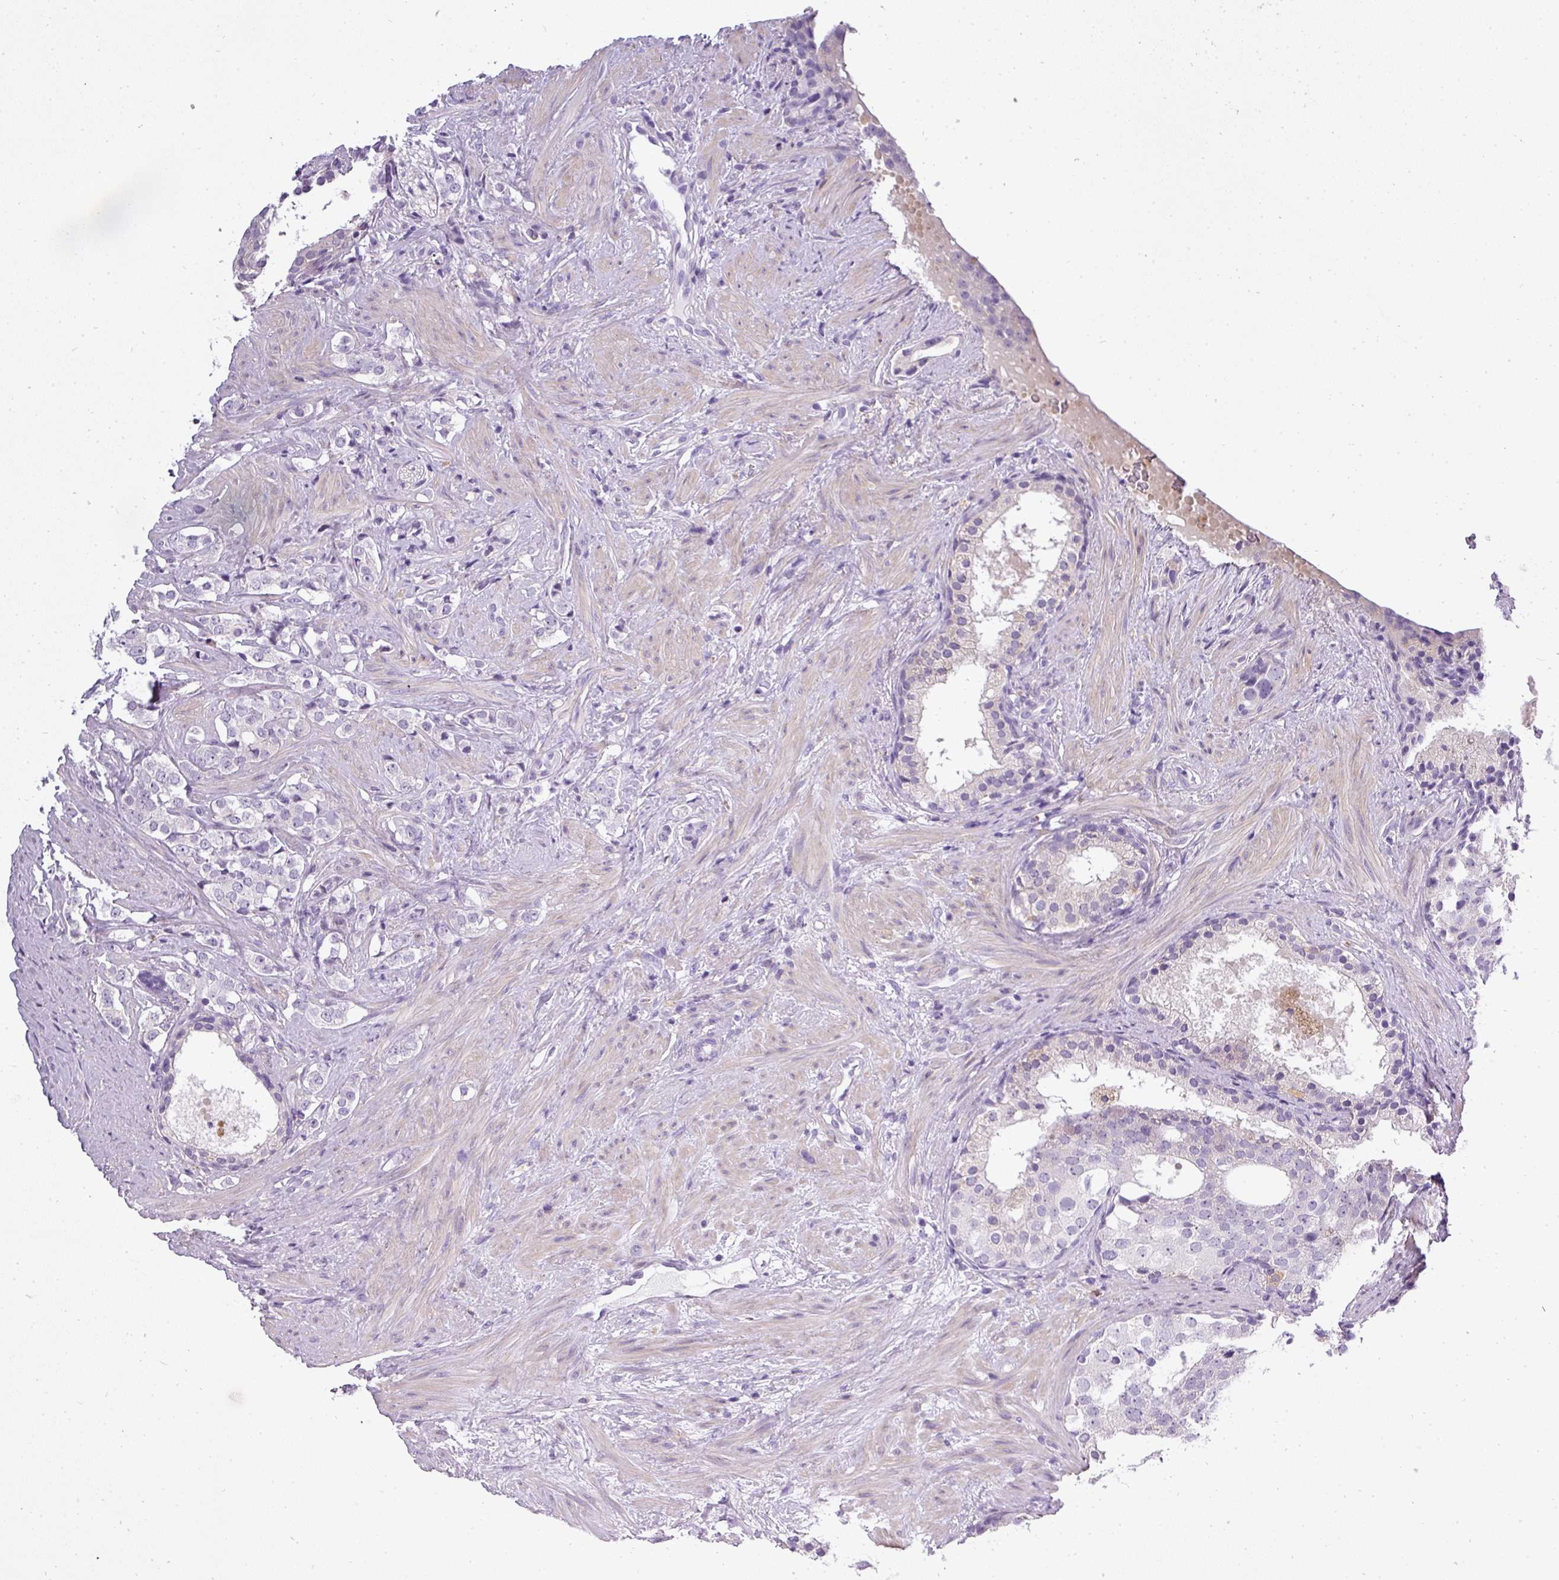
{"staining": {"intensity": "negative", "quantity": "none", "location": "none"}, "tissue": "prostate cancer", "cell_type": "Tumor cells", "image_type": "cancer", "snomed": [{"axis": "morphology", "description": "Adenocarcinoma, High grade"}, {"axis": "topography", "description": "Prostate"}], "caption": "An image of prostate cancer stained for a protein displays no brown staining in tumor cells.", "gene": "ATP6V1D", "patient": {"sex": "male", "age": 49}}